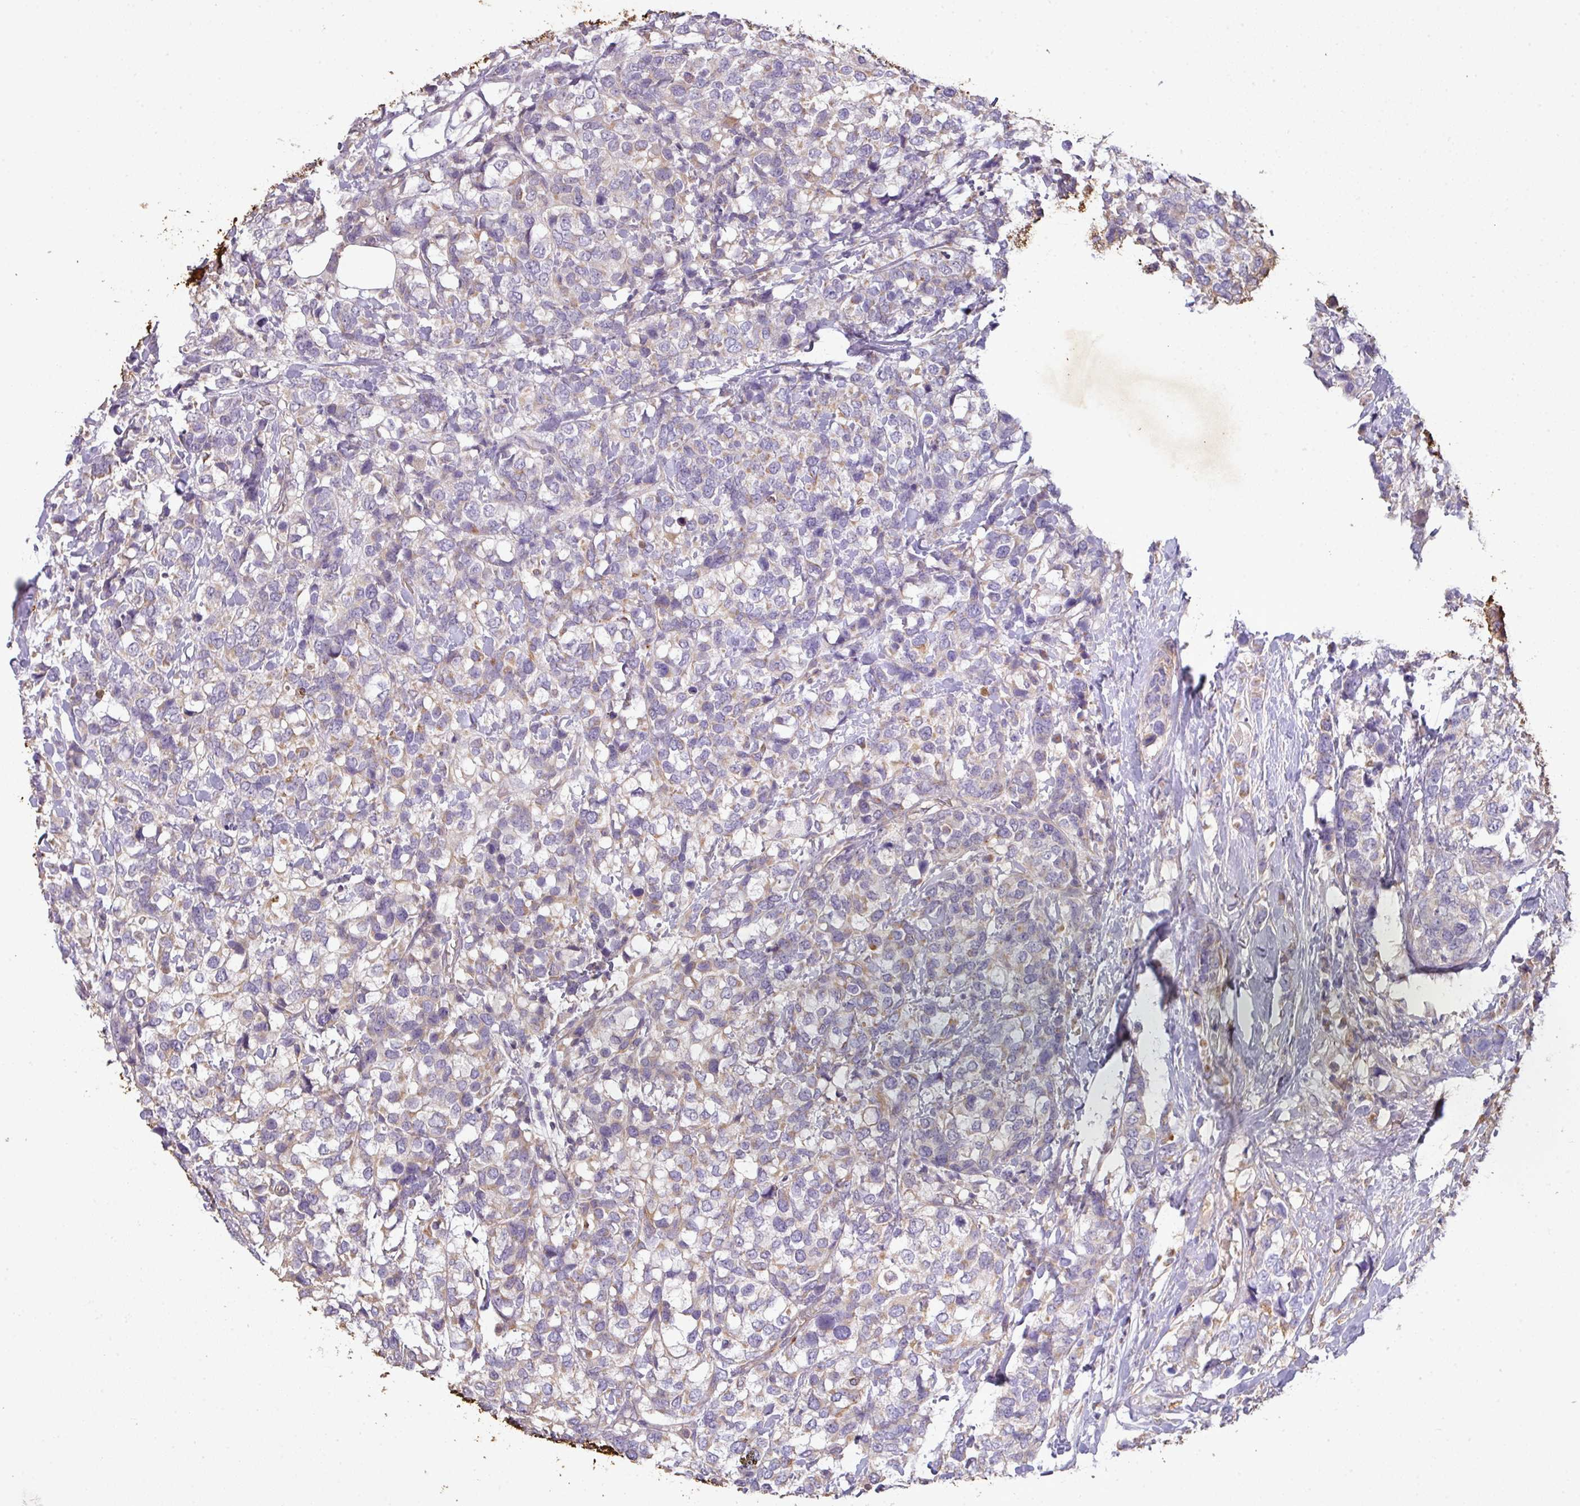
{"staining": {"intensity": "moderate", "quantity": "25%-75%", "location": "cytoplasmic/membranous"}, "tissue": "breast cancer", "cell_type": "Tumor cells", "image_type": "cancer", "snomed": [{"axis": "morphology", "description": "Lobular carcinoma"}, {"axis": "topography", "description": "Breast"}], "caption": "A medium amount of moderate cytoplasmic/membranous expression is present in approximately 25%-75% of tumor cells in lobular carcinoma (breast) tissue.", "gene": "ZNF266", "patient": {"sex": "female", "age": 59}}